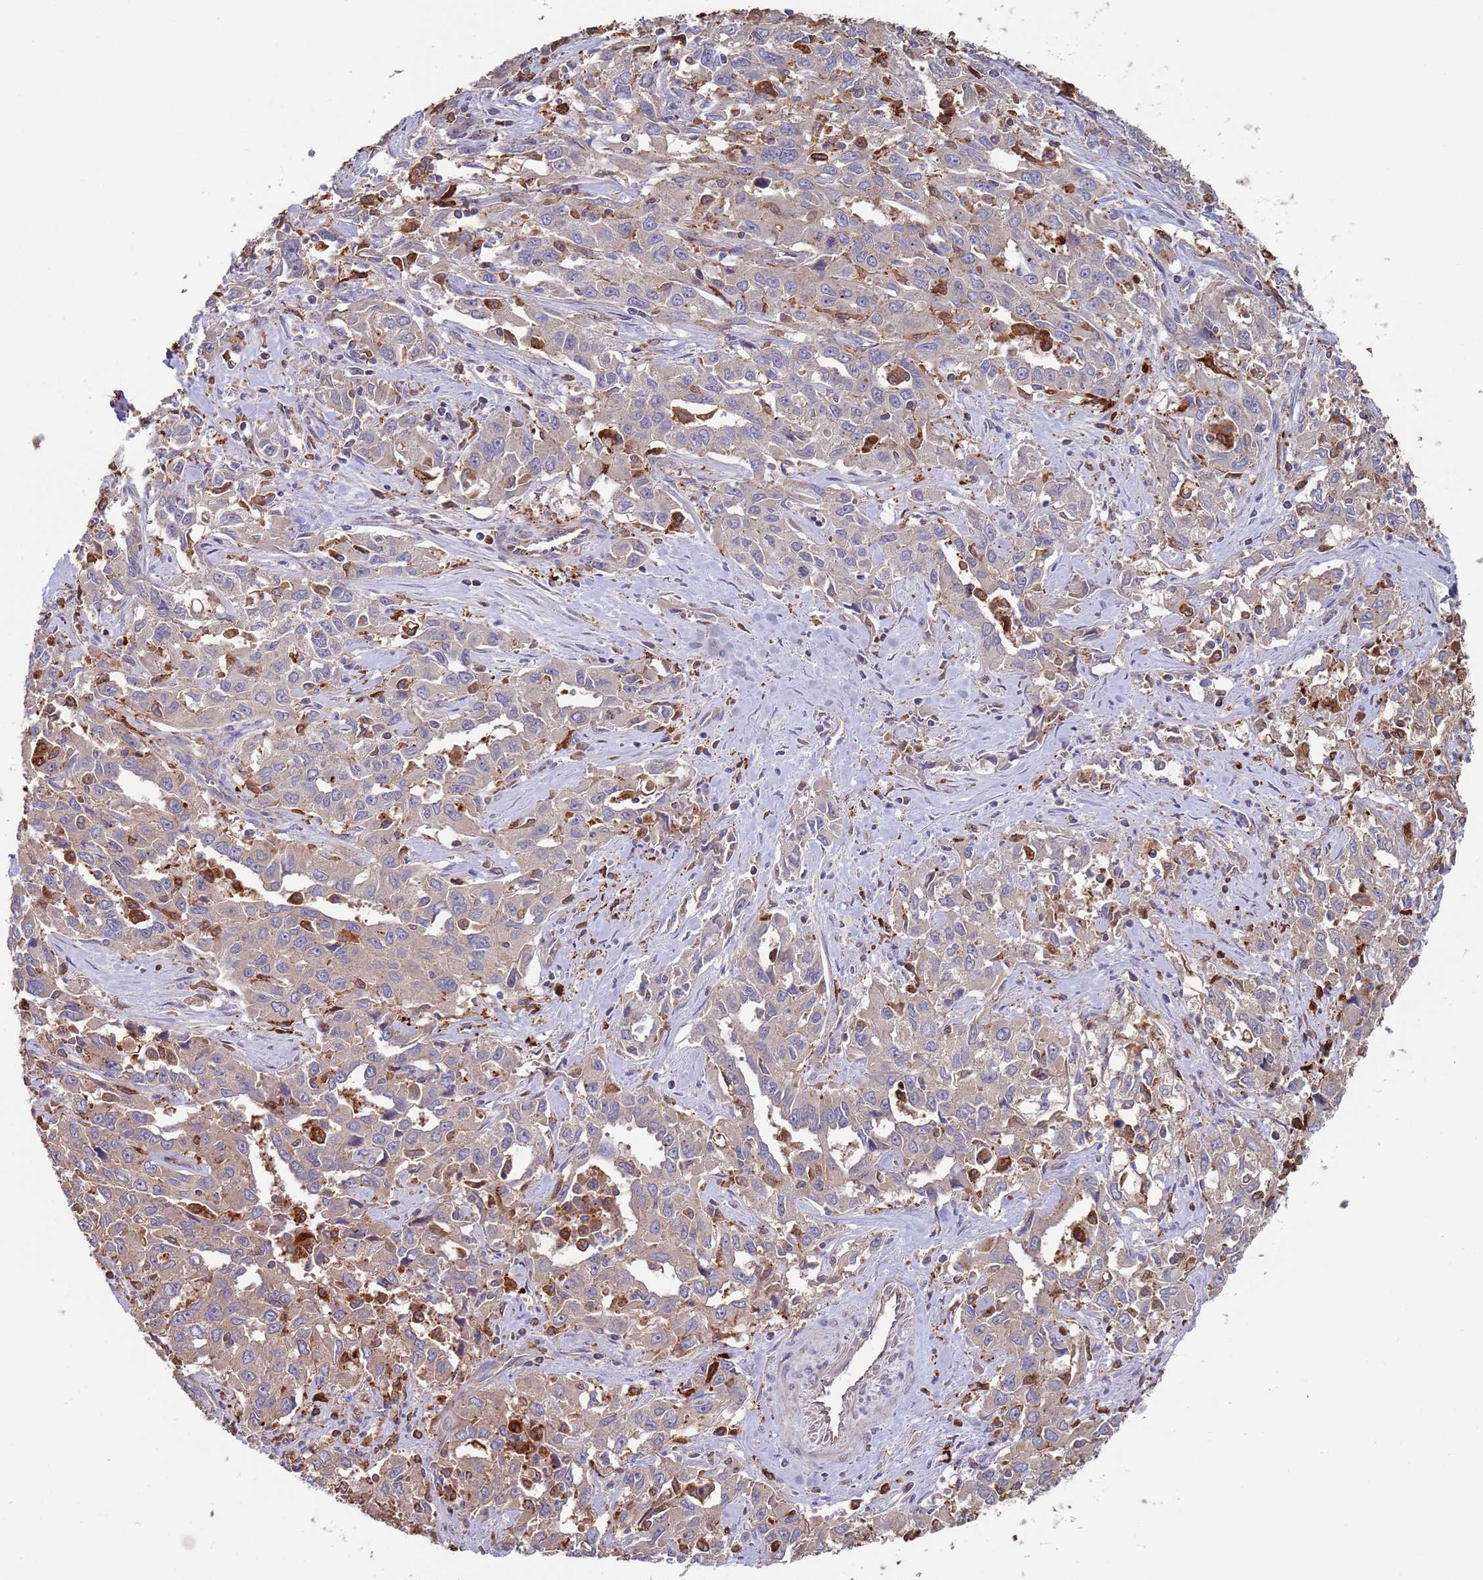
{"staining": {"intensity": "negative", "quantity": "none", "location": "none"}, "tissue": "liver cancer", "cell_type": "Tumor cells", "image_type": "cancer", "snomed": [{"axis": "morphology", "description": "Carcinoma, Hepatocellular, NOS"}, {"axis": "topography", "description": "Liver"}], "caption": "Tumor cells show no significant protein expression in liver cancer.", "gene": "MALRD1", "patient": {"sex": "male", "age": 63}}